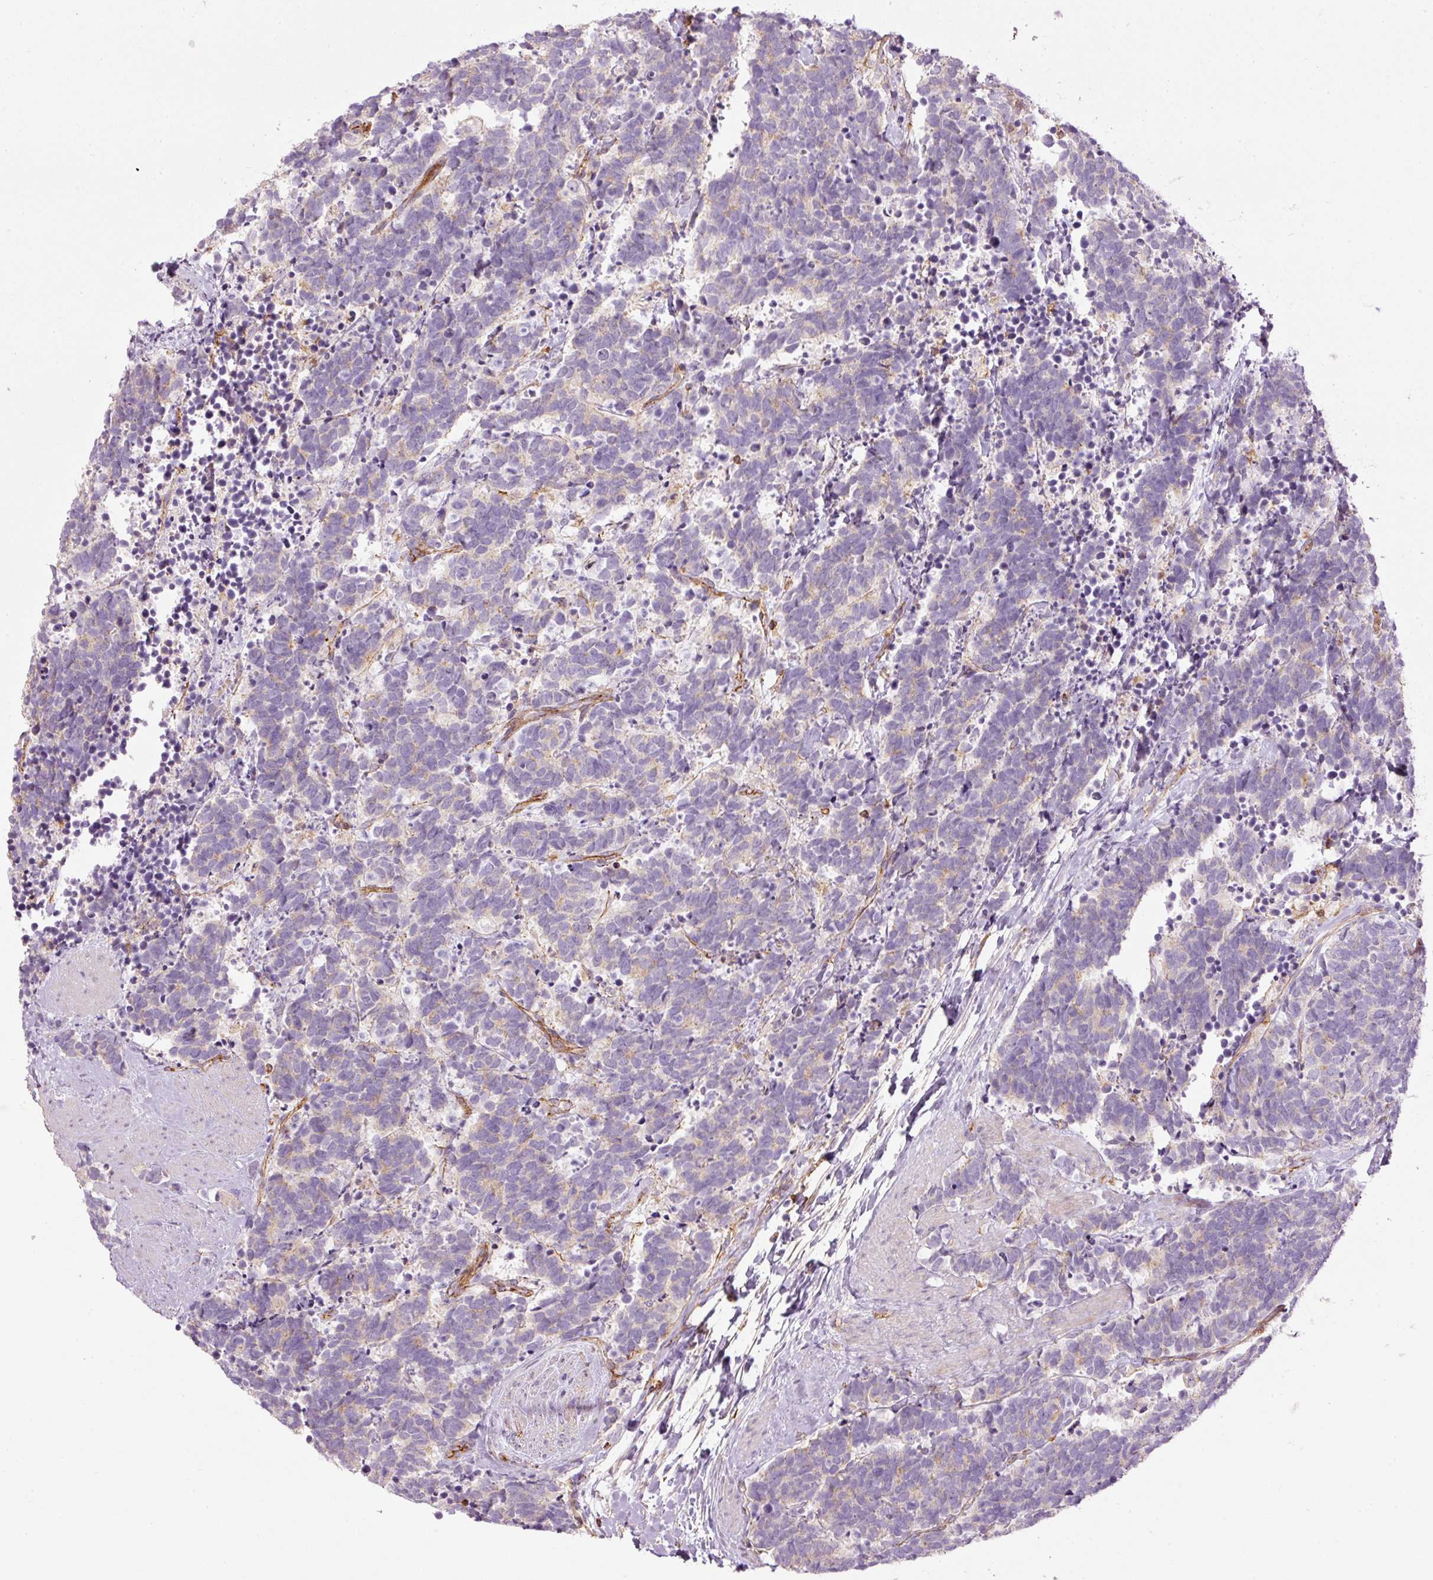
{"staining": {"intensity": "negative", "quantity": "none", "location": "none"}, "tissue": "carcinoid", "cell_type": "Tumor cells", "image_type": "cancer", "snomed": [{"axis": "morphology", "description": "Carcinoma, NOS"}, {"axis": "morphology", "description": "Carcinoid, malignant, NOS"}, {"axis": "topography", "description": "Prostate"}], "caption": "A photomicrograph of human carcinoid is negative for staining in tumor cells.", "gene": "SIPA1", "patient": {"sex": "male", "age": 57}}